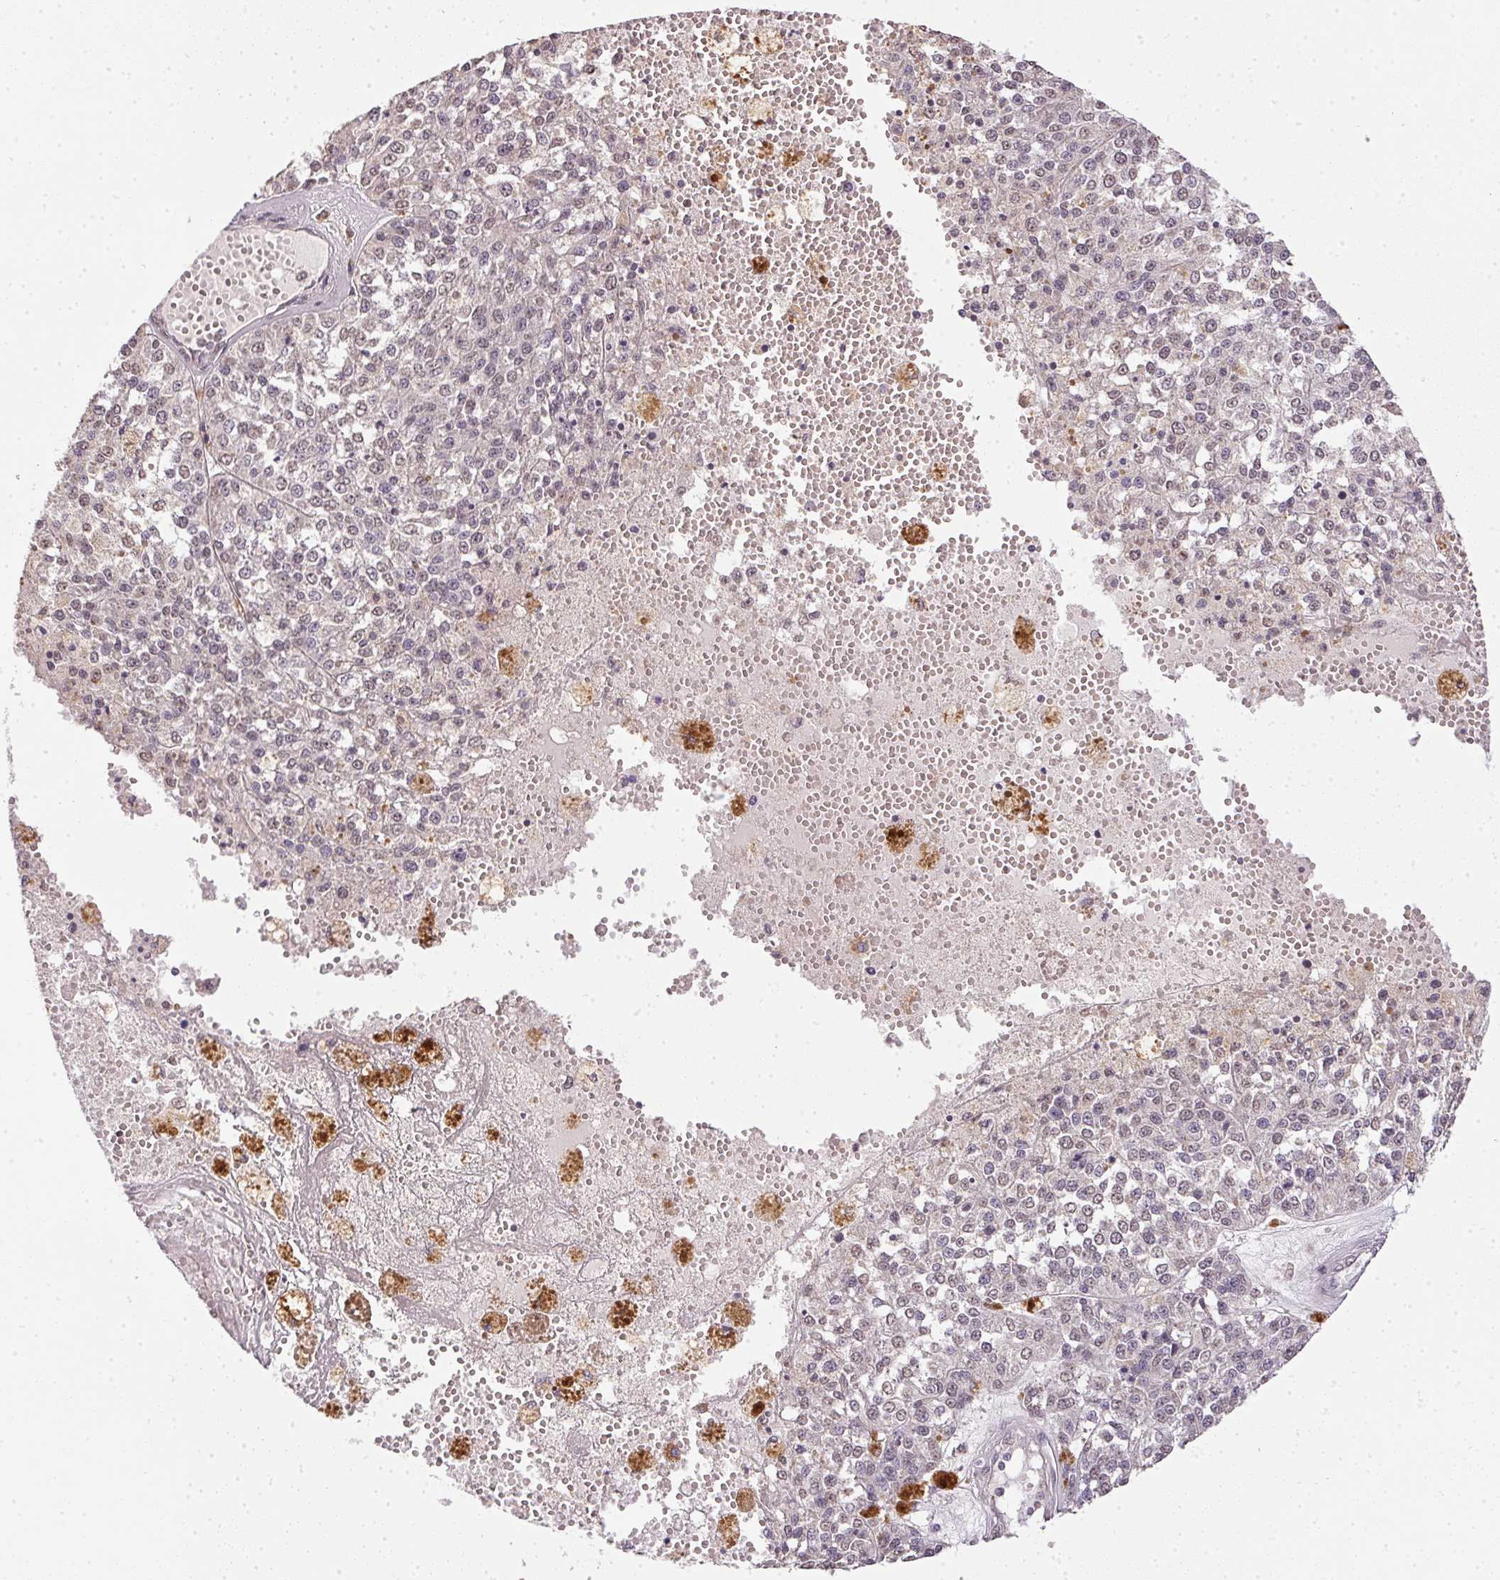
{"staining": {"intensity": "weak", "quantity": "25%-75%", "location": "nuclear"}, "tissue": "melanoma", "cell_type": "Tumor cells", "image_type": "cancer", "snomed": [{"axis": "morphology", "description": "Malignant melanoma, Metastatic site"}, {"axis": "topography", "description": "Lymph node"}], "caption": "Protein expression analysis of malignant melanoma (metastatic site) reveals weak nuclear positivity in approximately 25%-75% of tumor cells.", "gene": "PPP4R4", "patient": {"sex": "female", "age": 64}}